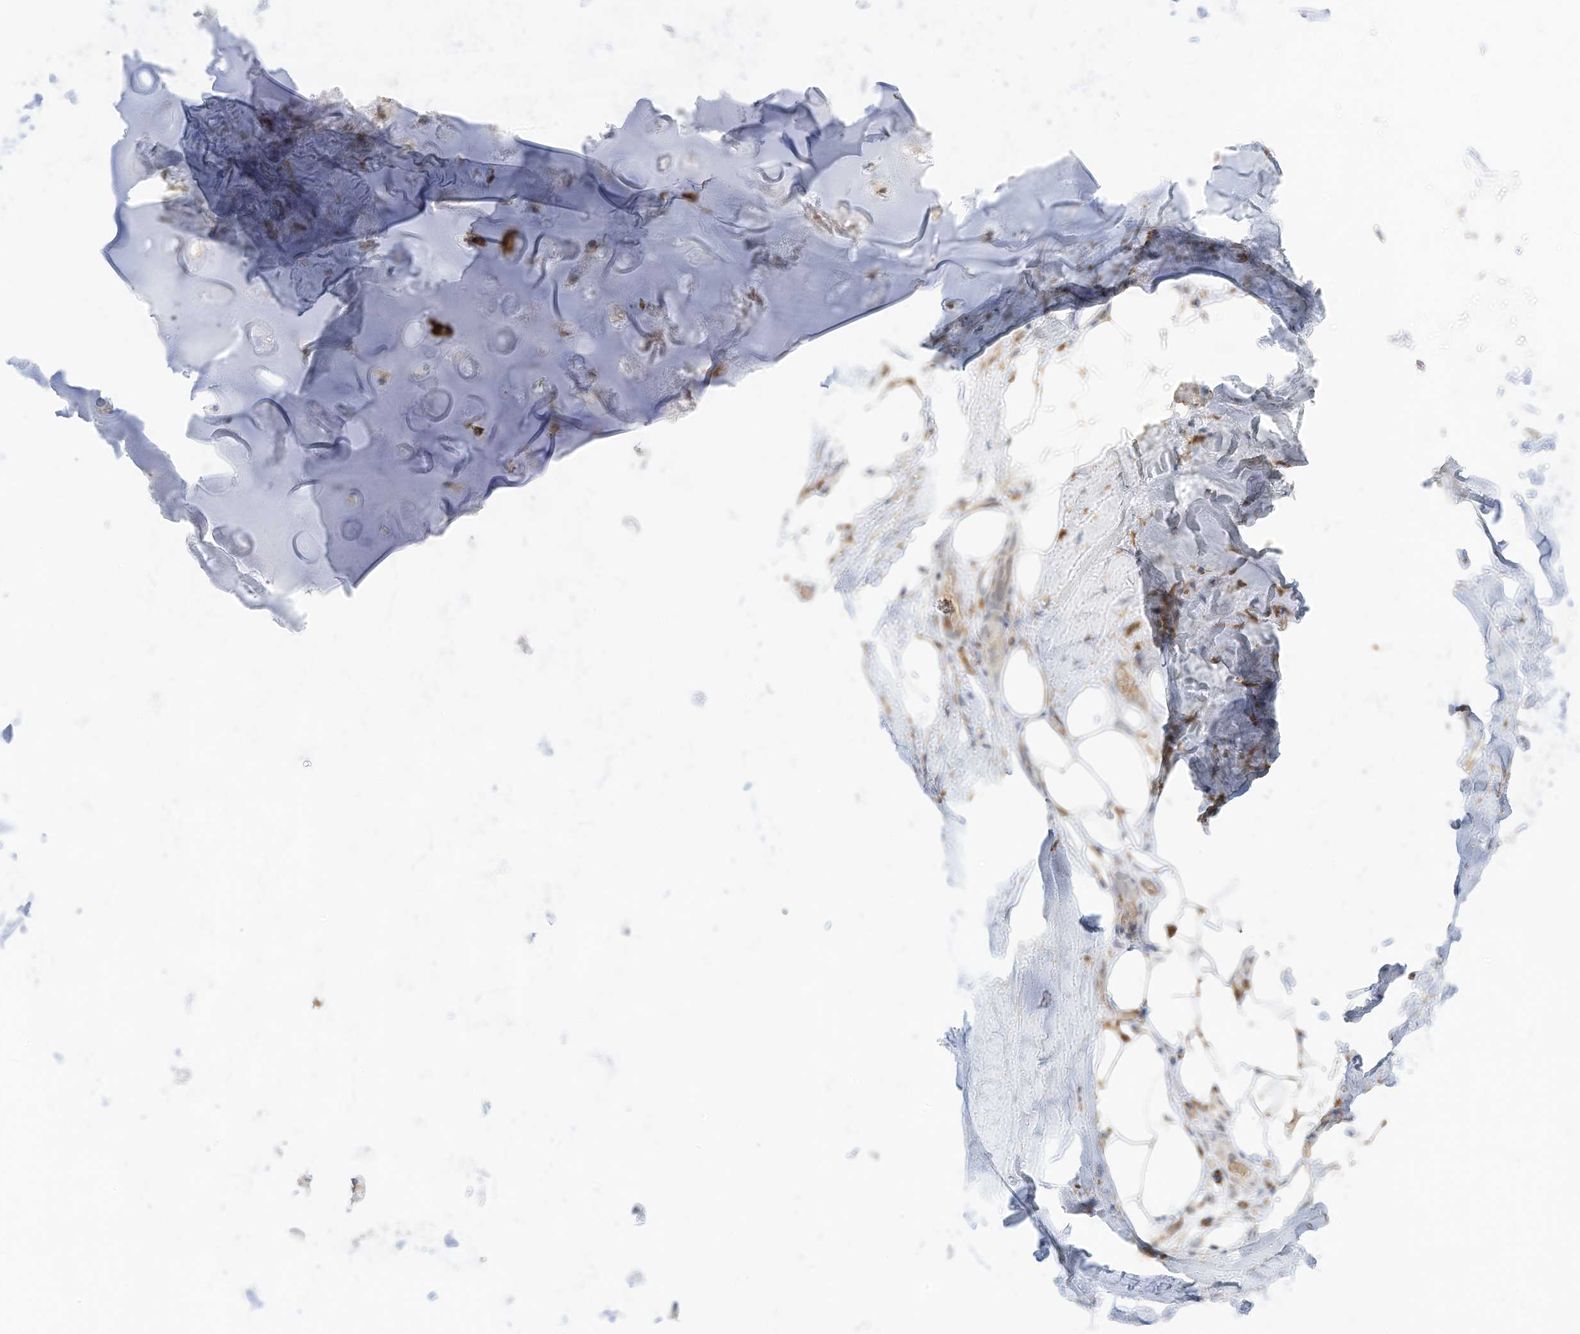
{"staining": {"intensity": "negative", "quantity": "none", "location": "none"}, "tissue": "adipose tissue", "cell_type": "Adipocytes", "image_type": "normal", "snomed": [{"axis": "morphology", "description": "Normal tissue, NOS"}, {"axis": "morphology", "description": "Squamous cell carcinoma, NOS"}, {"axis": "topography", "description": "Lymph node"}, {"axis": "topography", "description": "Bronchus"}, {"axis": "topography", "description": "Lung"}], "caption": "Adipose tissue stained for a protein using immunohistochemistry displays no staining adipocytes.", "gene": "MTUS2", "patient": {"sex": "male", "age": 66}}